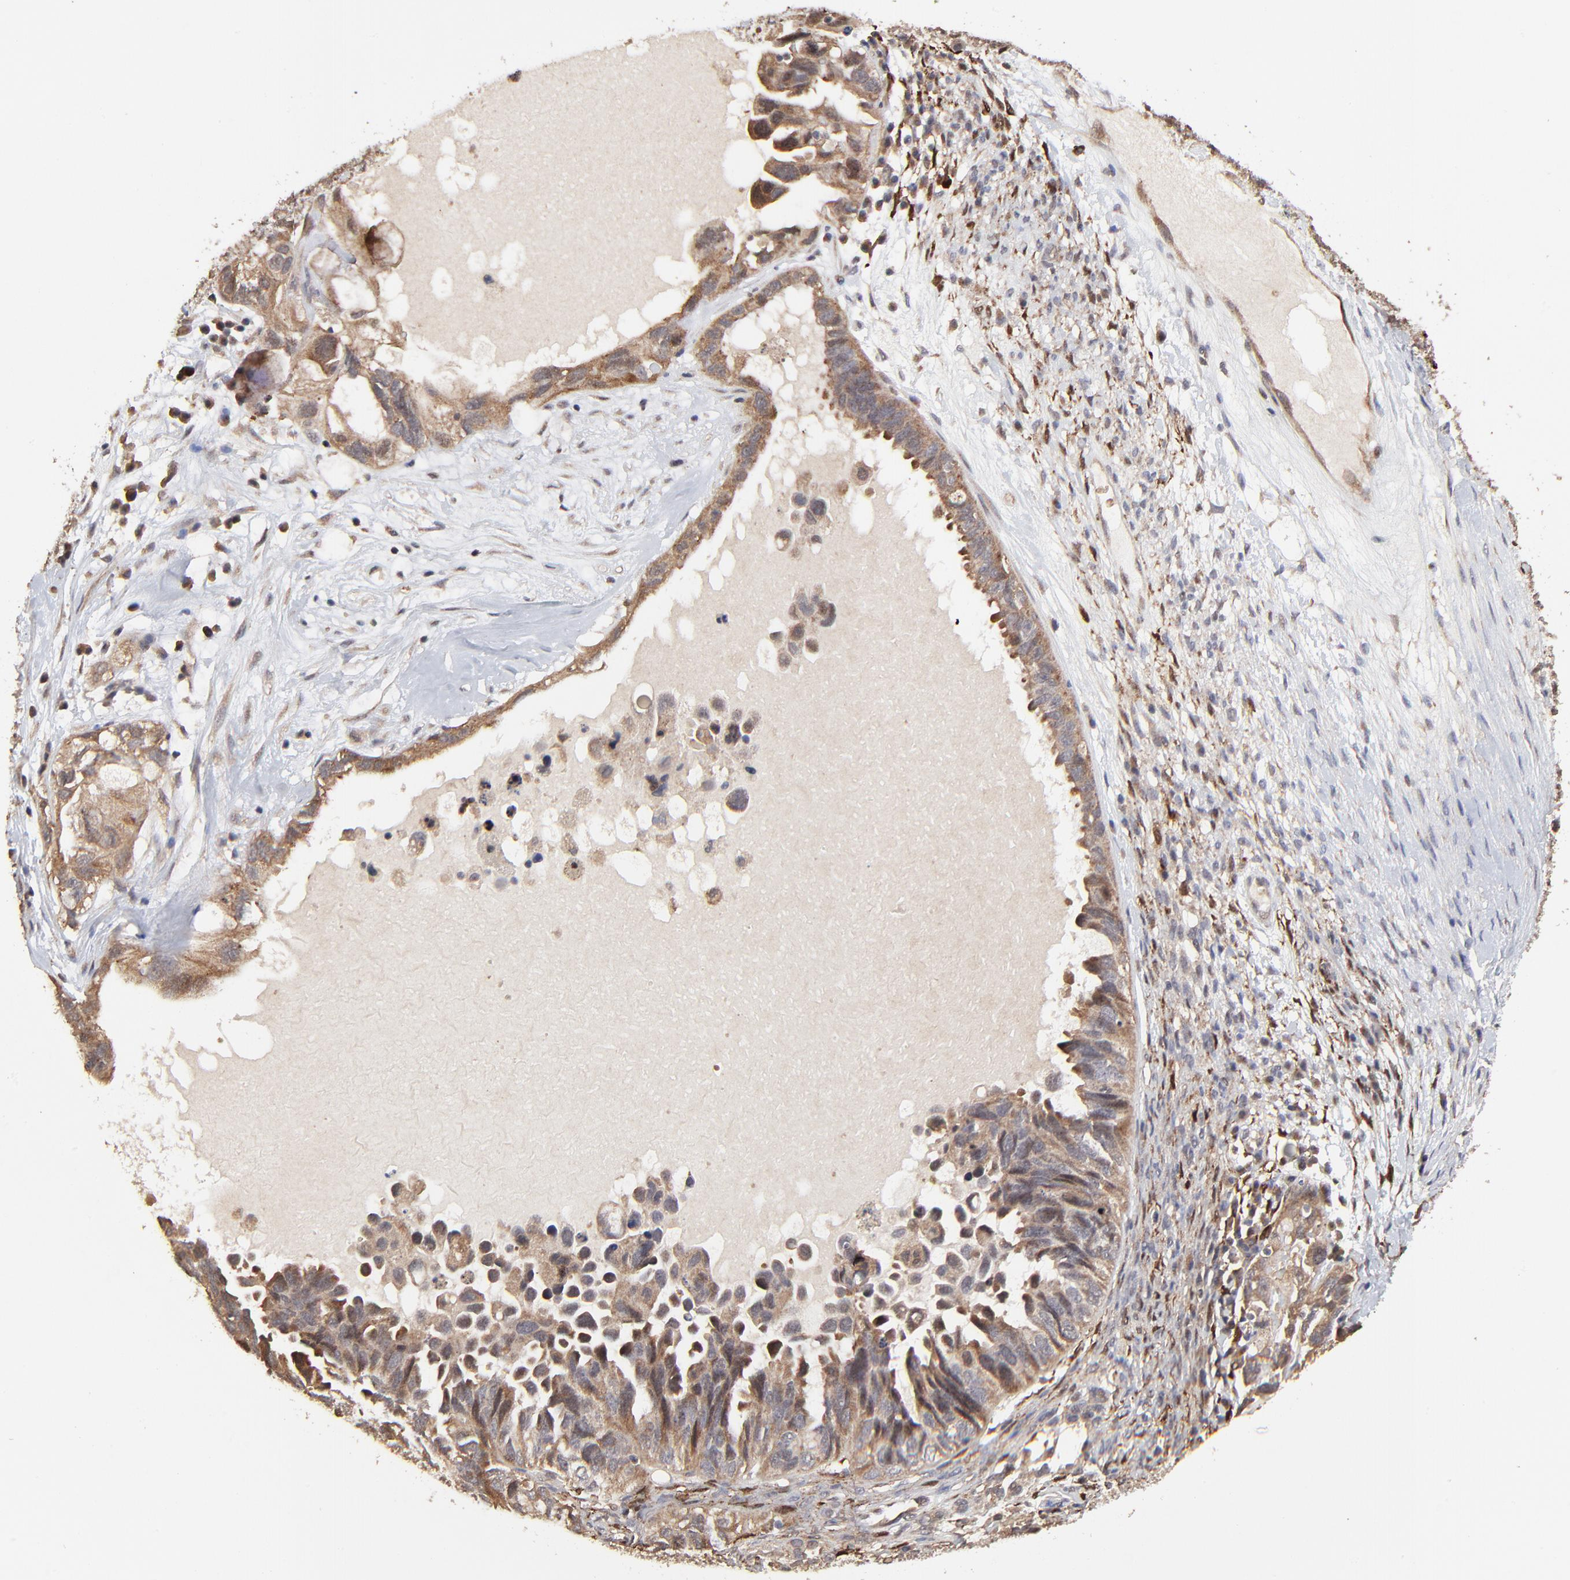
{"staining": {"intensity": "moderate", "quantity": ">75%", "location": "cytoplasmic/membranous"}, "tissue": "ovarian cancer", "cell_type": "Tumor cells", "image_type": "cancer", "snomed": [{"axis": "morphology", "description": "Cystadenocarcinoma, serous, NOS"}, {"axis": "topography", "description": "Ovary"}], "caption": "A medium amount of moderate cytoplasmic/membranous staining is present in approximately >75% of tumor cells in serous cystadenocarcinoma (ovarian) tissue.", "gene": "FRMD8", "patient": {"sex": "female", "age": 82}}